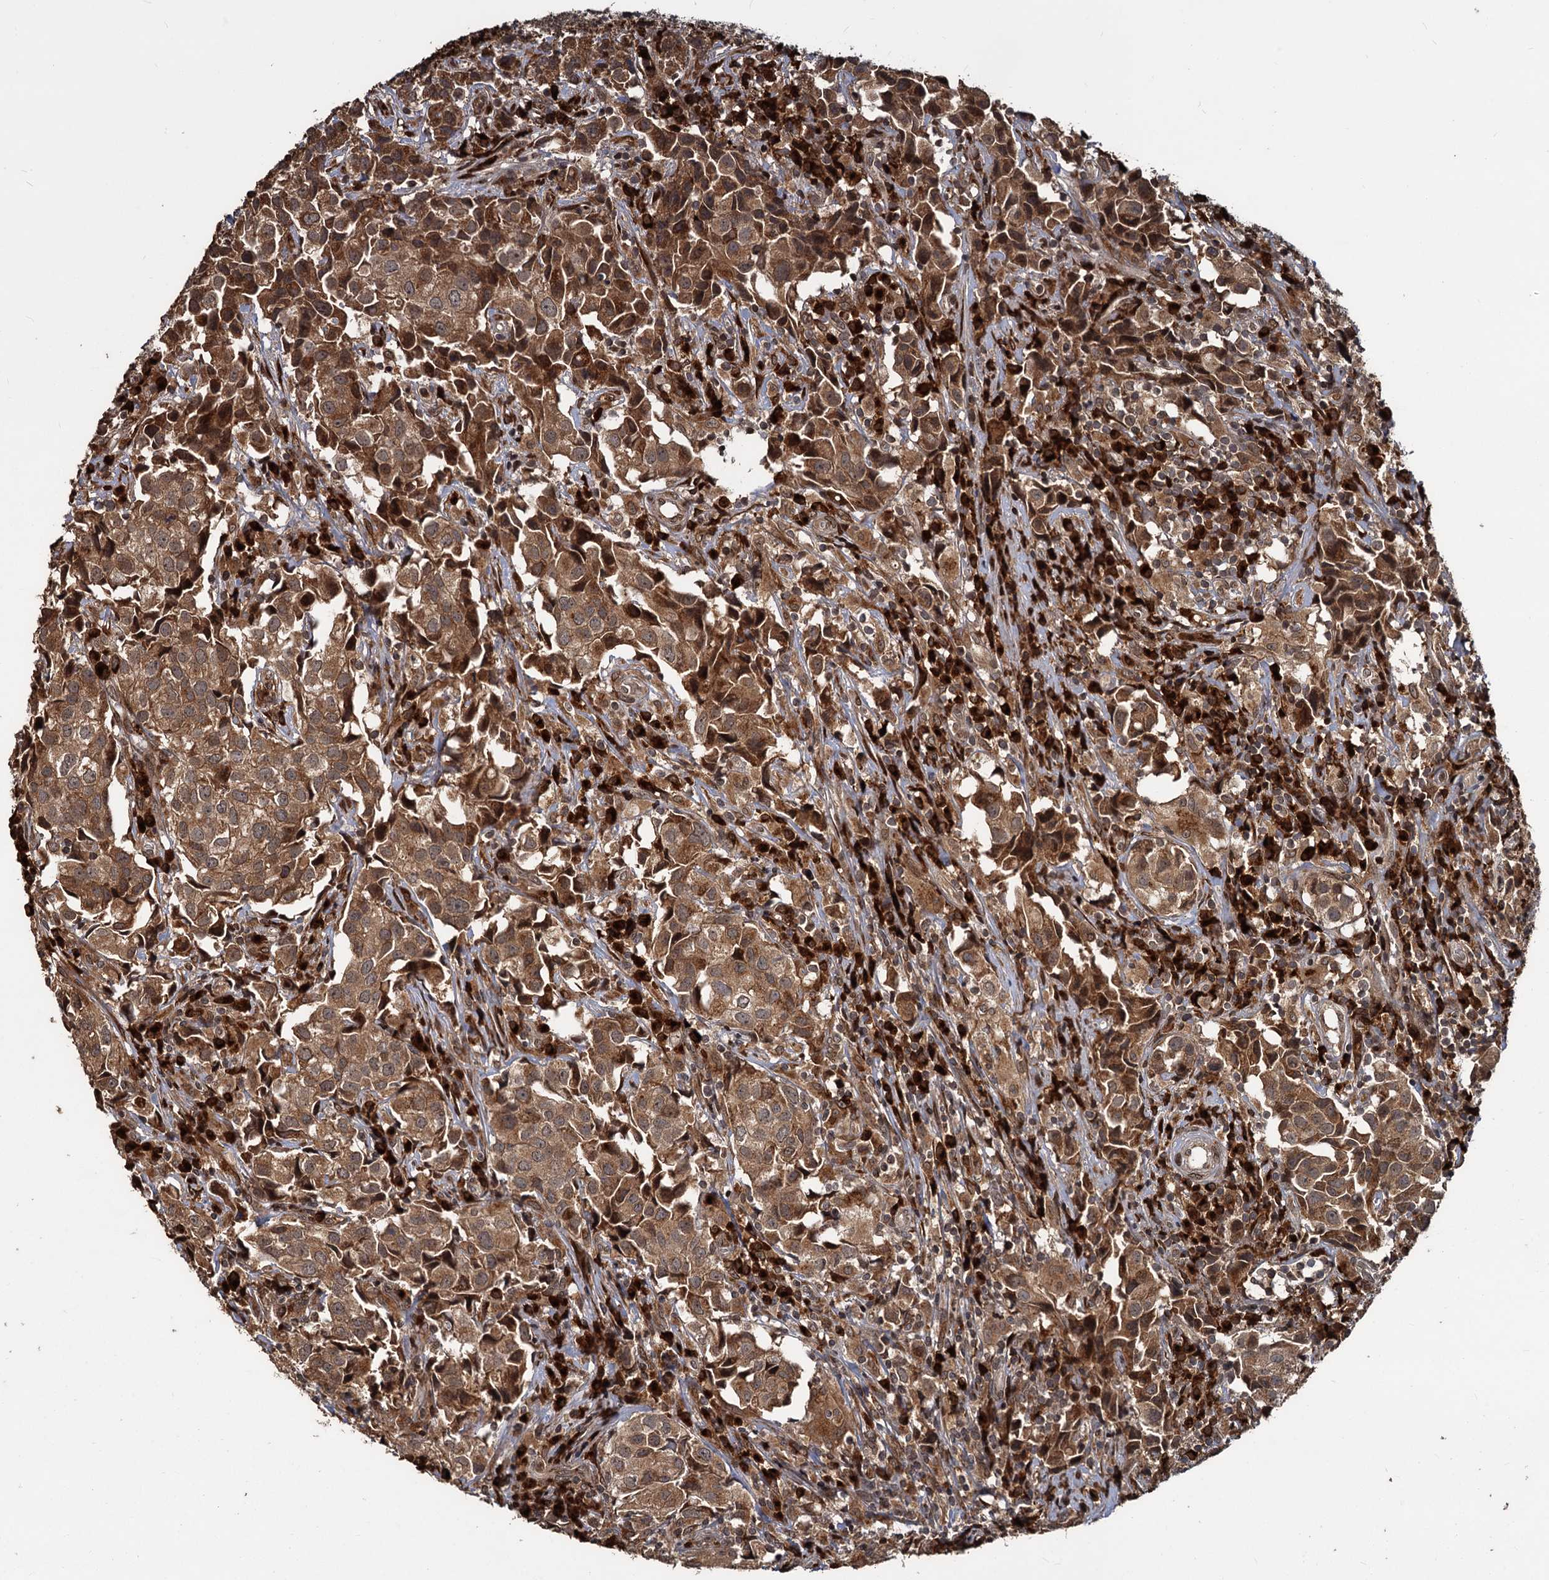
{"staining": {"intensity": "moderate", "quantity": ">75%", "location": "cytoplasmic/membranous"}, "tissue": "urothelial cancer", "cell_type": "Tumor cells", "image_type": "cancer", "snomed": [{"axis": "morphology", "description": "Urothelial carcinoma, High grade"}, {"axis": "topography", "description": "Urinary bladder"}], "caption": "Immunohistochemical staining of urothelial carcinoma (high-grade) displays medium levels of moderate cytoplasmic/membranous positivity in about >75% of tumor cells. (DAB = brown stain, brightfield microscopy at high magnification).", "gene": "SAAL1", "patient": {"sex": "female", "age": 75}}